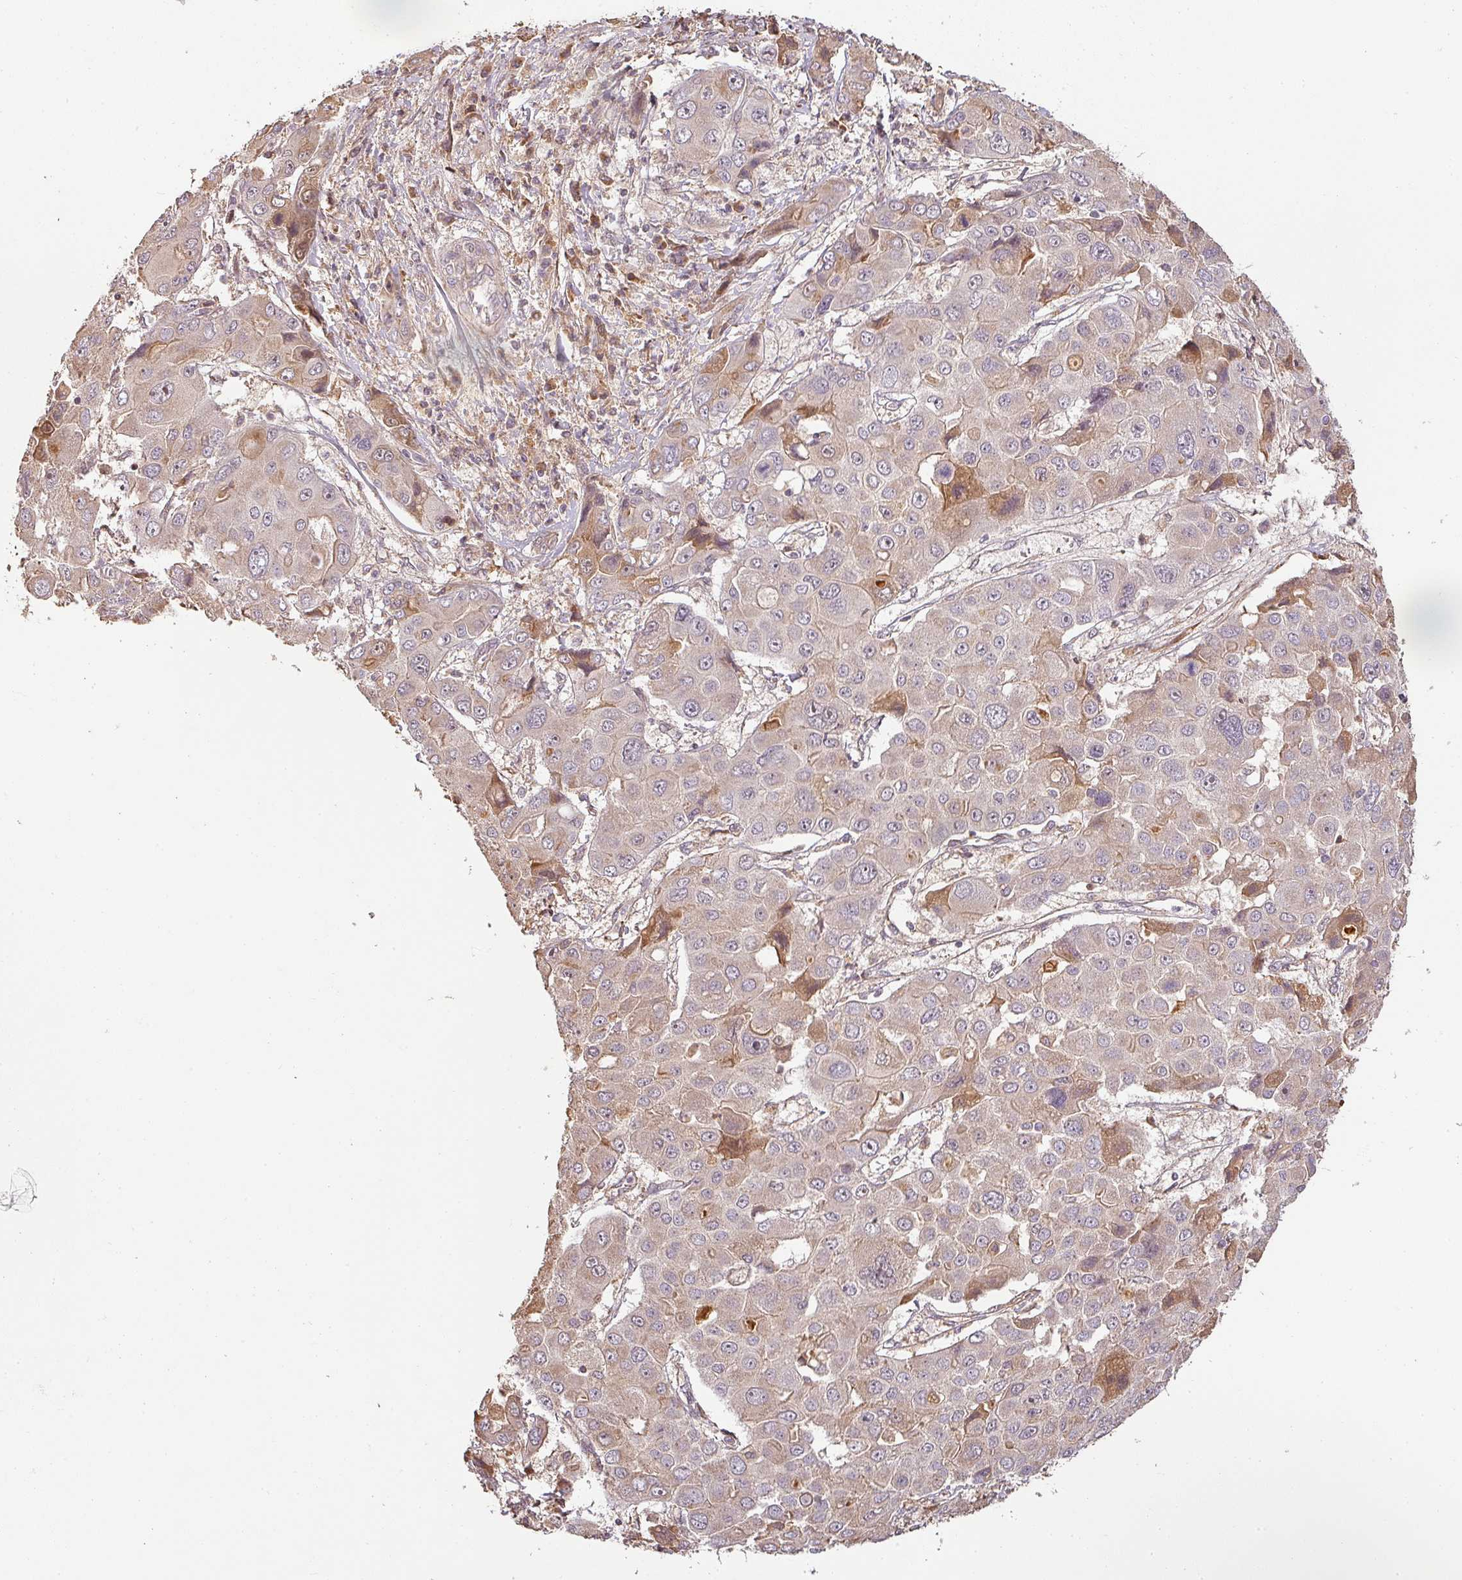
{"staining": {"intensity": "weak", "quantity": "<25%", "location": "cytoplasmic/membranous"}, "tissue": "liver cancer", "cell_type": "Tumor cells", "image_type": "cancer", "snomed": [{"axis": "morphology", "description": "Cholangiocarcinoma"}, {"axis": "topography", "description": "Liver"}], "caption": "Immunohistochemistry (IHC) image of neoplastic tissue: human liver cholangiocarcinoma stained with DAB (3,3'-diaminobenzidine) demonstrates no significant protein positivity in tumor cells.", "gene": "BPIFB3", "patient": {"sex": "male", "age": 67}}